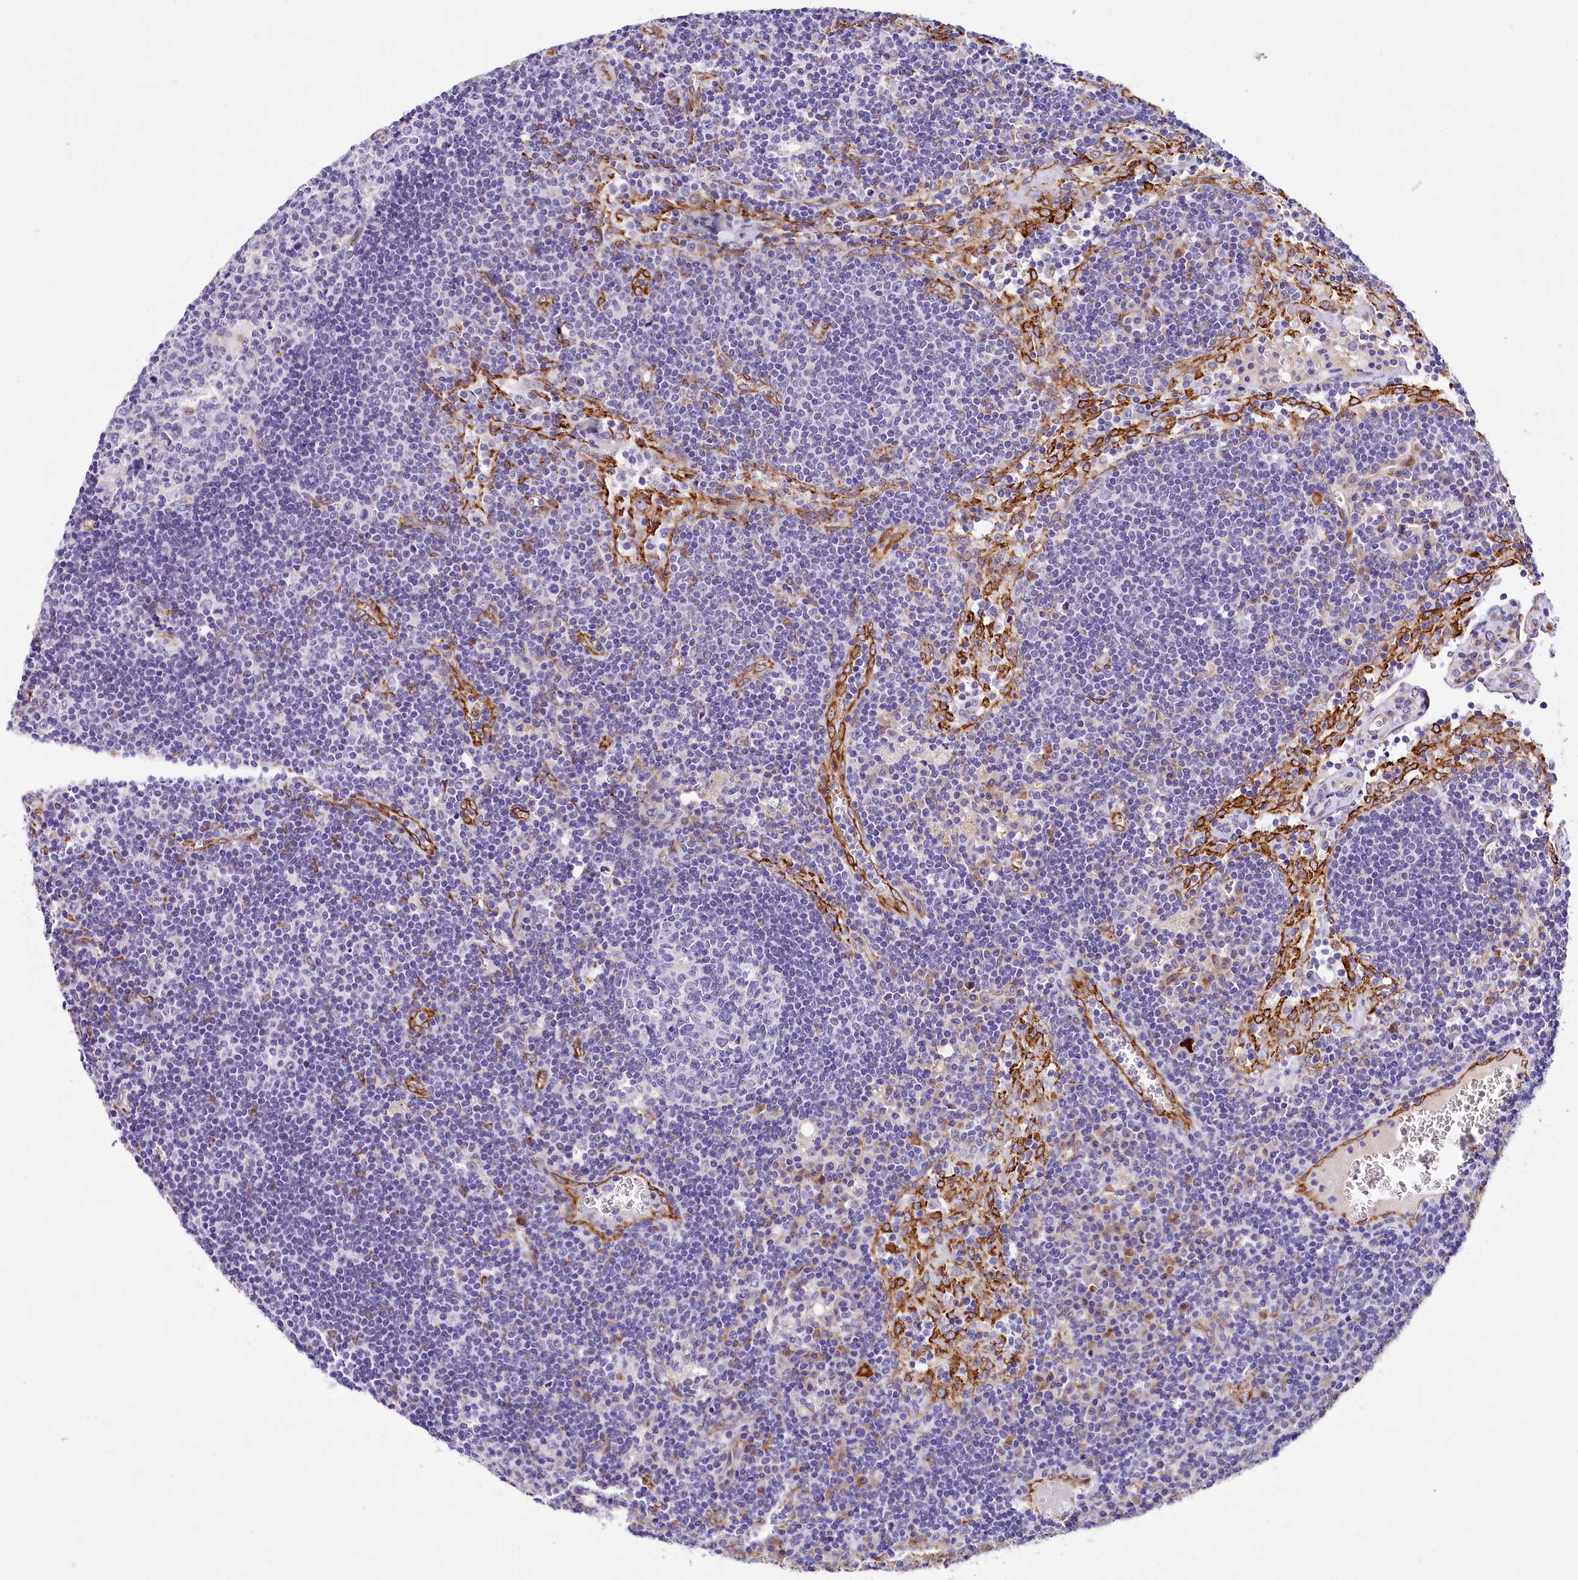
{"staining": {"intensity": "negative", "quantity": "none", "location": "none"}, "tissue": "lymph node", "cell_type": "Germinal center cells", "image_type": "normal", "snomed": [{"axis": "morphology", "description": "Normal tissue, NOS"}, {"axis": "topography", "description": "Lymph node"}], "caption": "Immunohistochemistry (IHC) of normal lymph node displays no staining in germinal center cells.", "gene": "ITGA1", "patient": {"sex": "male", "age": 58}}